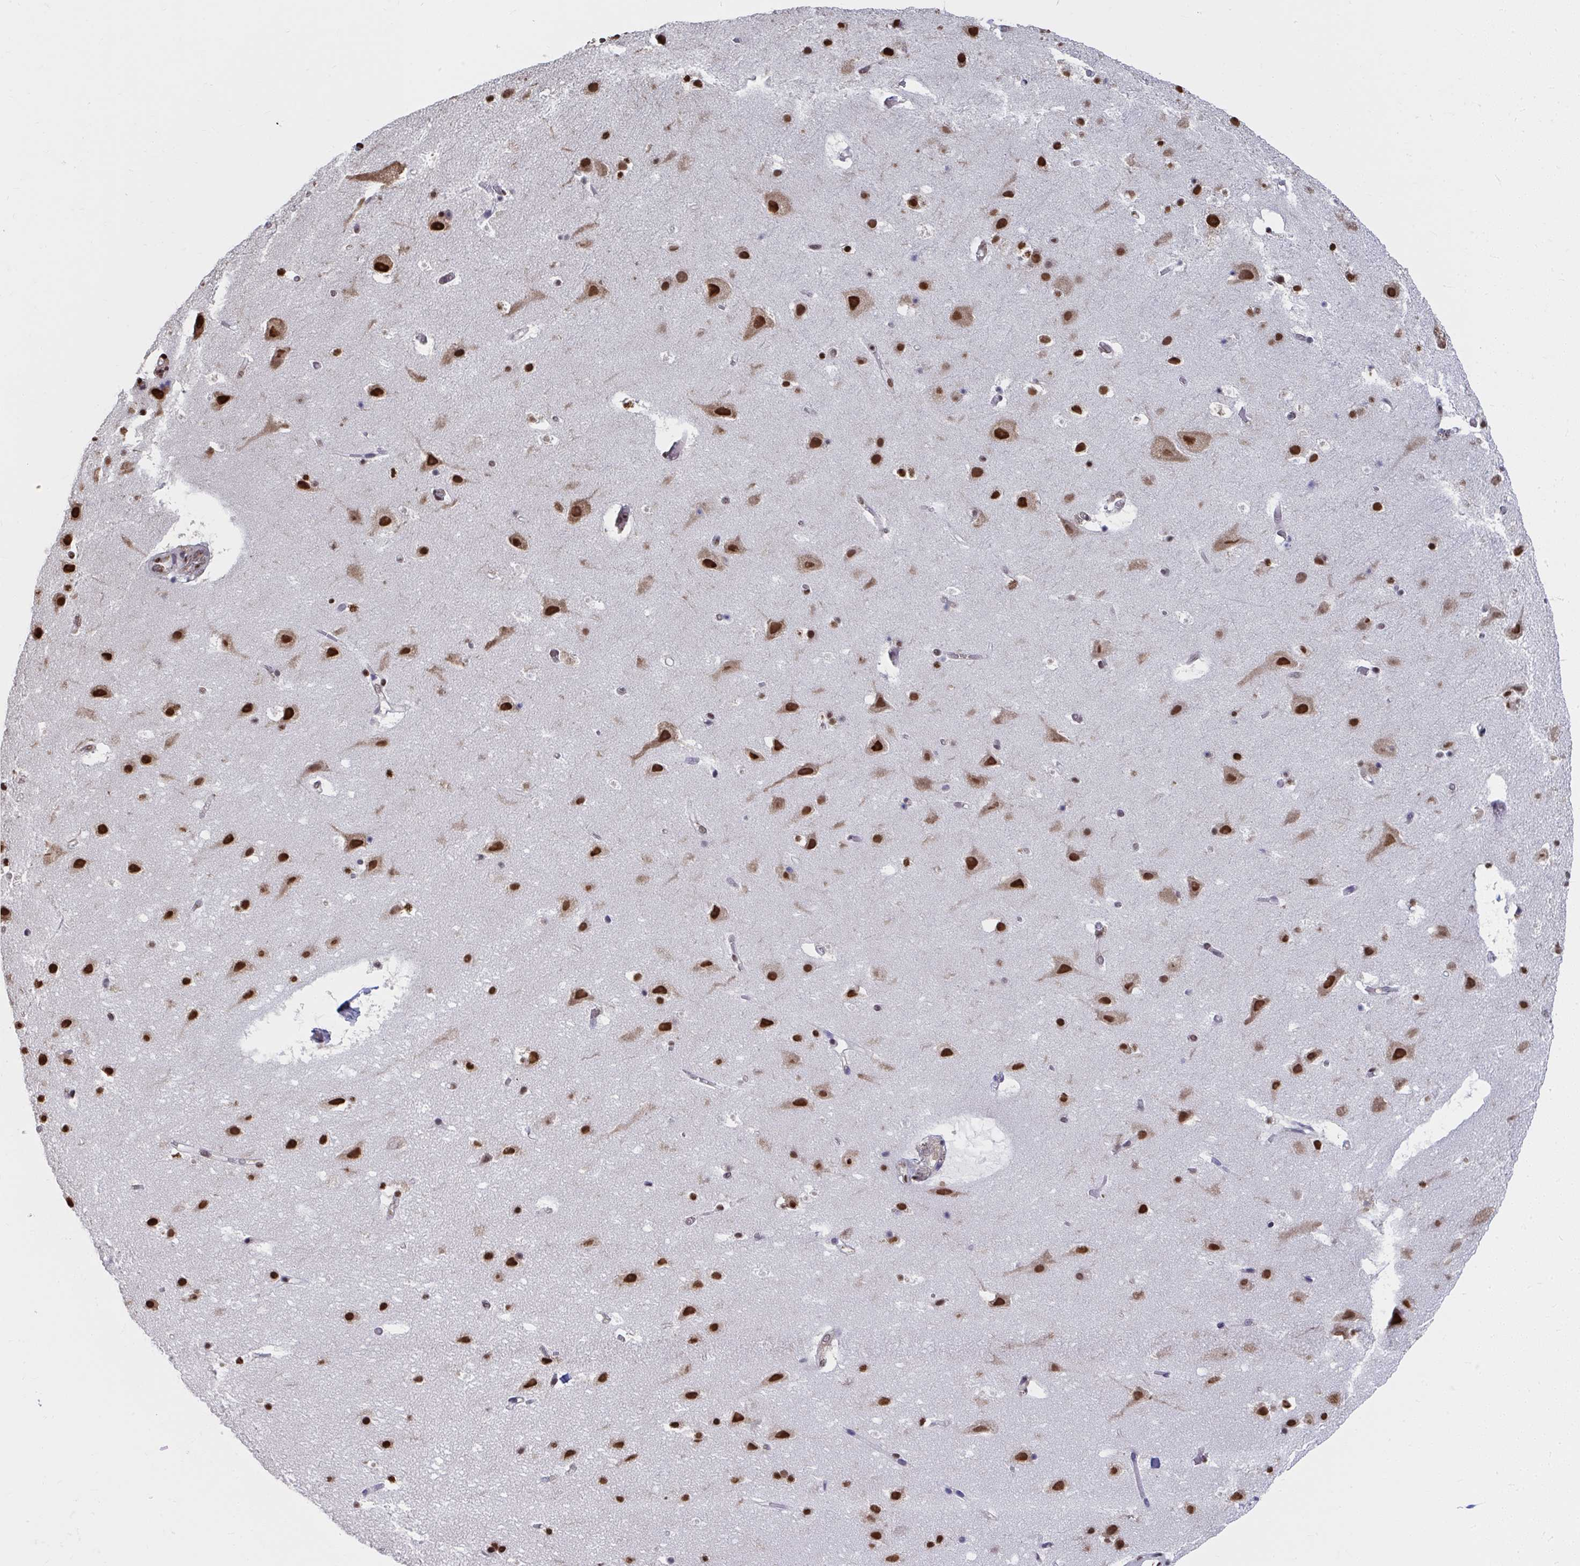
{"staining": {"intensity": "negative", "quantity": "none", "location": "none"}, "tissue": "cerebral cortex", "cell_type": "Endothelial cells", "image_type": "normal", "snomed": [{"axis": "morphology", "description": "Normal tissue, NOS"}, {"axis": "topography", "description": "Cerebral cortex"}], "caption": "DAB (3,3'-diaminobenzidine) immunohistochemical staining of benign cerebral cortex demonstrates no significant positivity in endothelial cells. Brightfield microscopy of immunohistochemistry (IHC) stained with DAB (3,3'-diaminobenzidine) (brown) and hematoxylin (blue), captured at high magnification.", "gene": "SYNCRIP", "patient": {"sex": "female", "age": 42}}